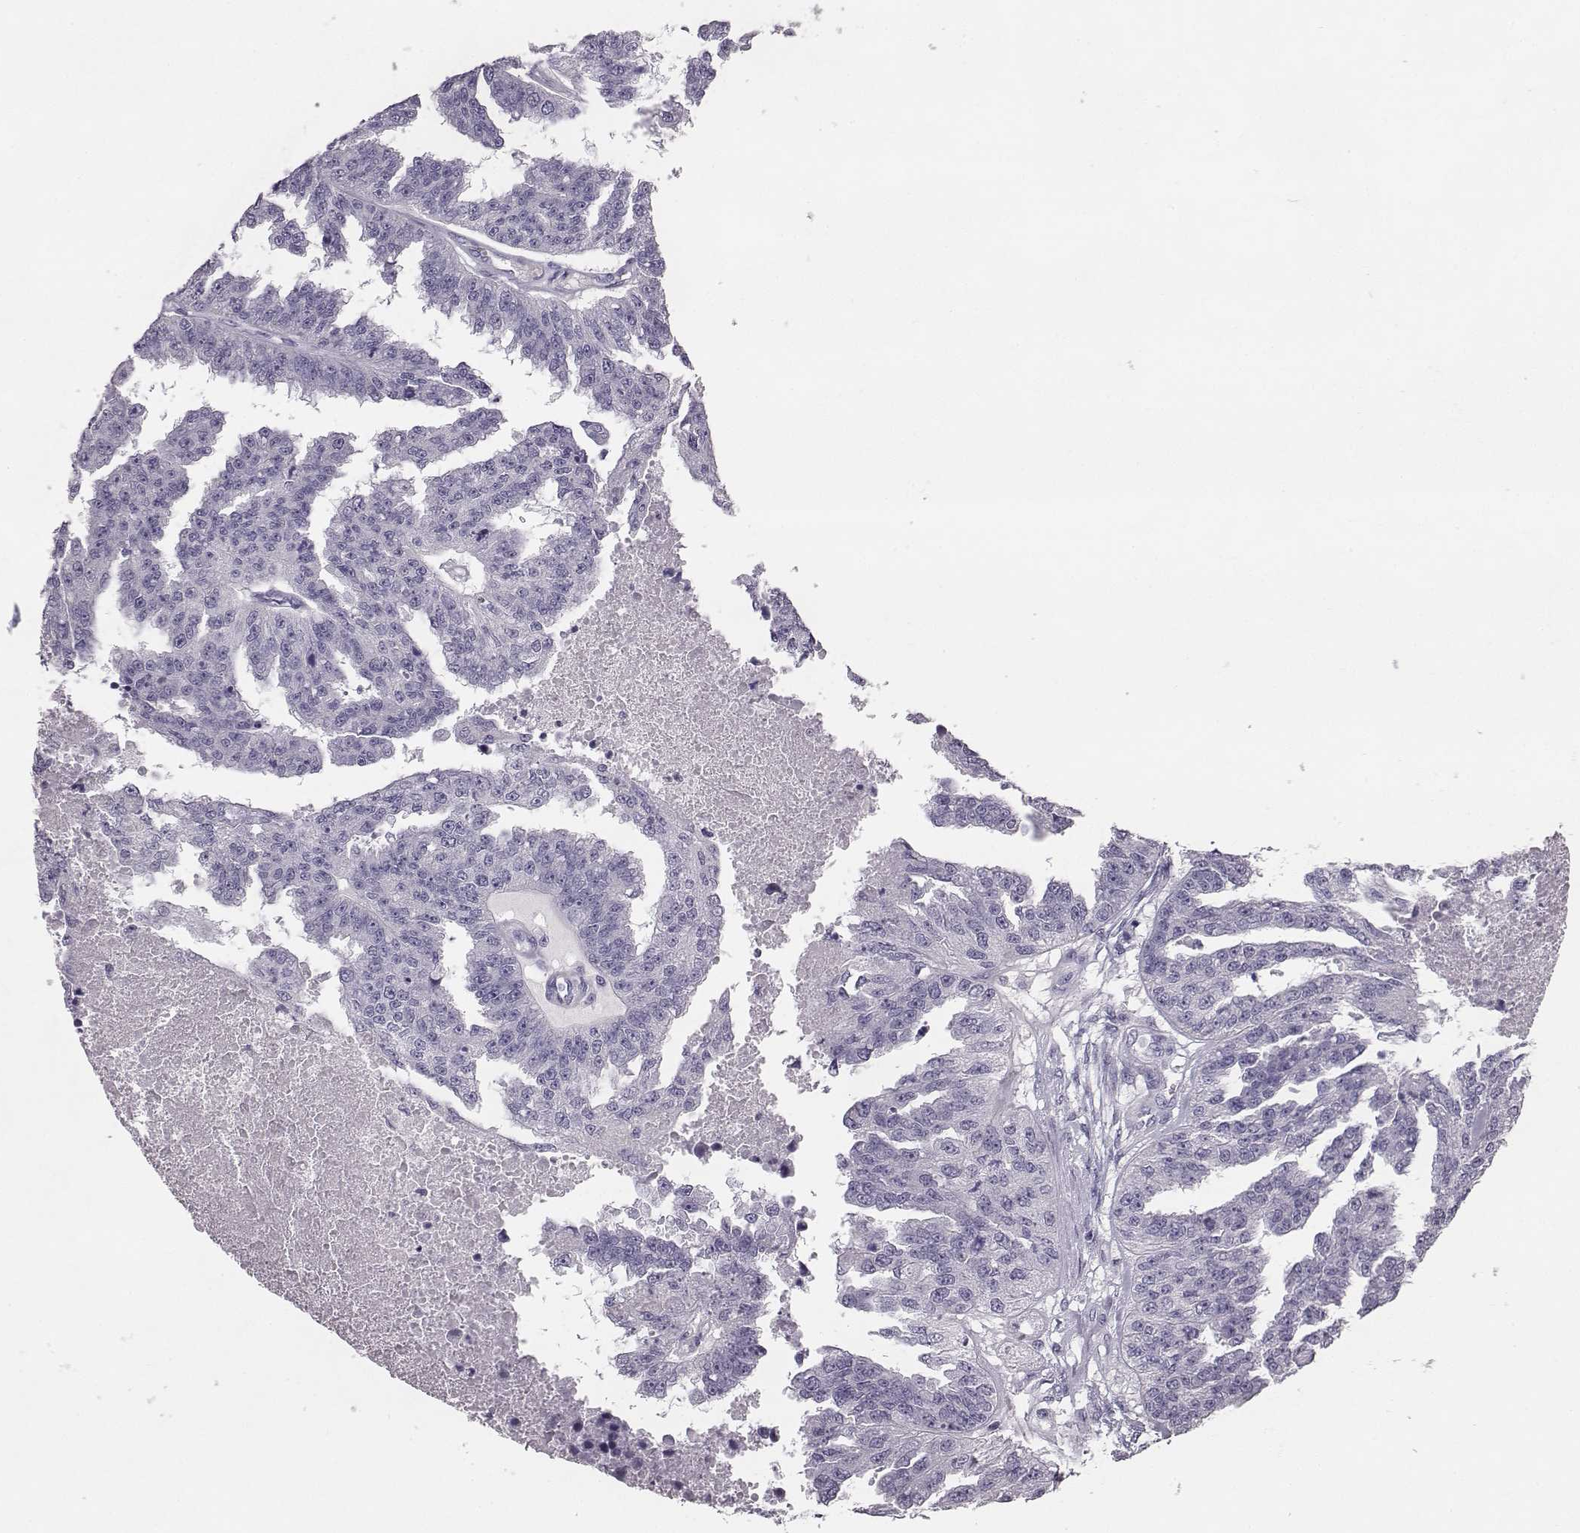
{"staining": {"intensity": "negative", "quantity": "none", "location": "none"}, "tissue": "ovarian cancer", "cell_type": "Tumor cells", "image_type": "cancer", "snomed": [{"axis": "morphology", "description": "Cystadenocarcinoma, serous, NOS"}, {"axis": "topography", "description": "Ovary"}], "caption": "The immunohistochemistry micrograph has no significant staining in tumor cells of ovarian serous cystadenocarcinoma tissue. The staining was performed using DAB to visualize the protein expression in brown, while the nuclei were stained in blue with hematoxylin (Magnification: 20x).", "gene": "NPTXR", "patient": {"sex": "female", "age": 58}}